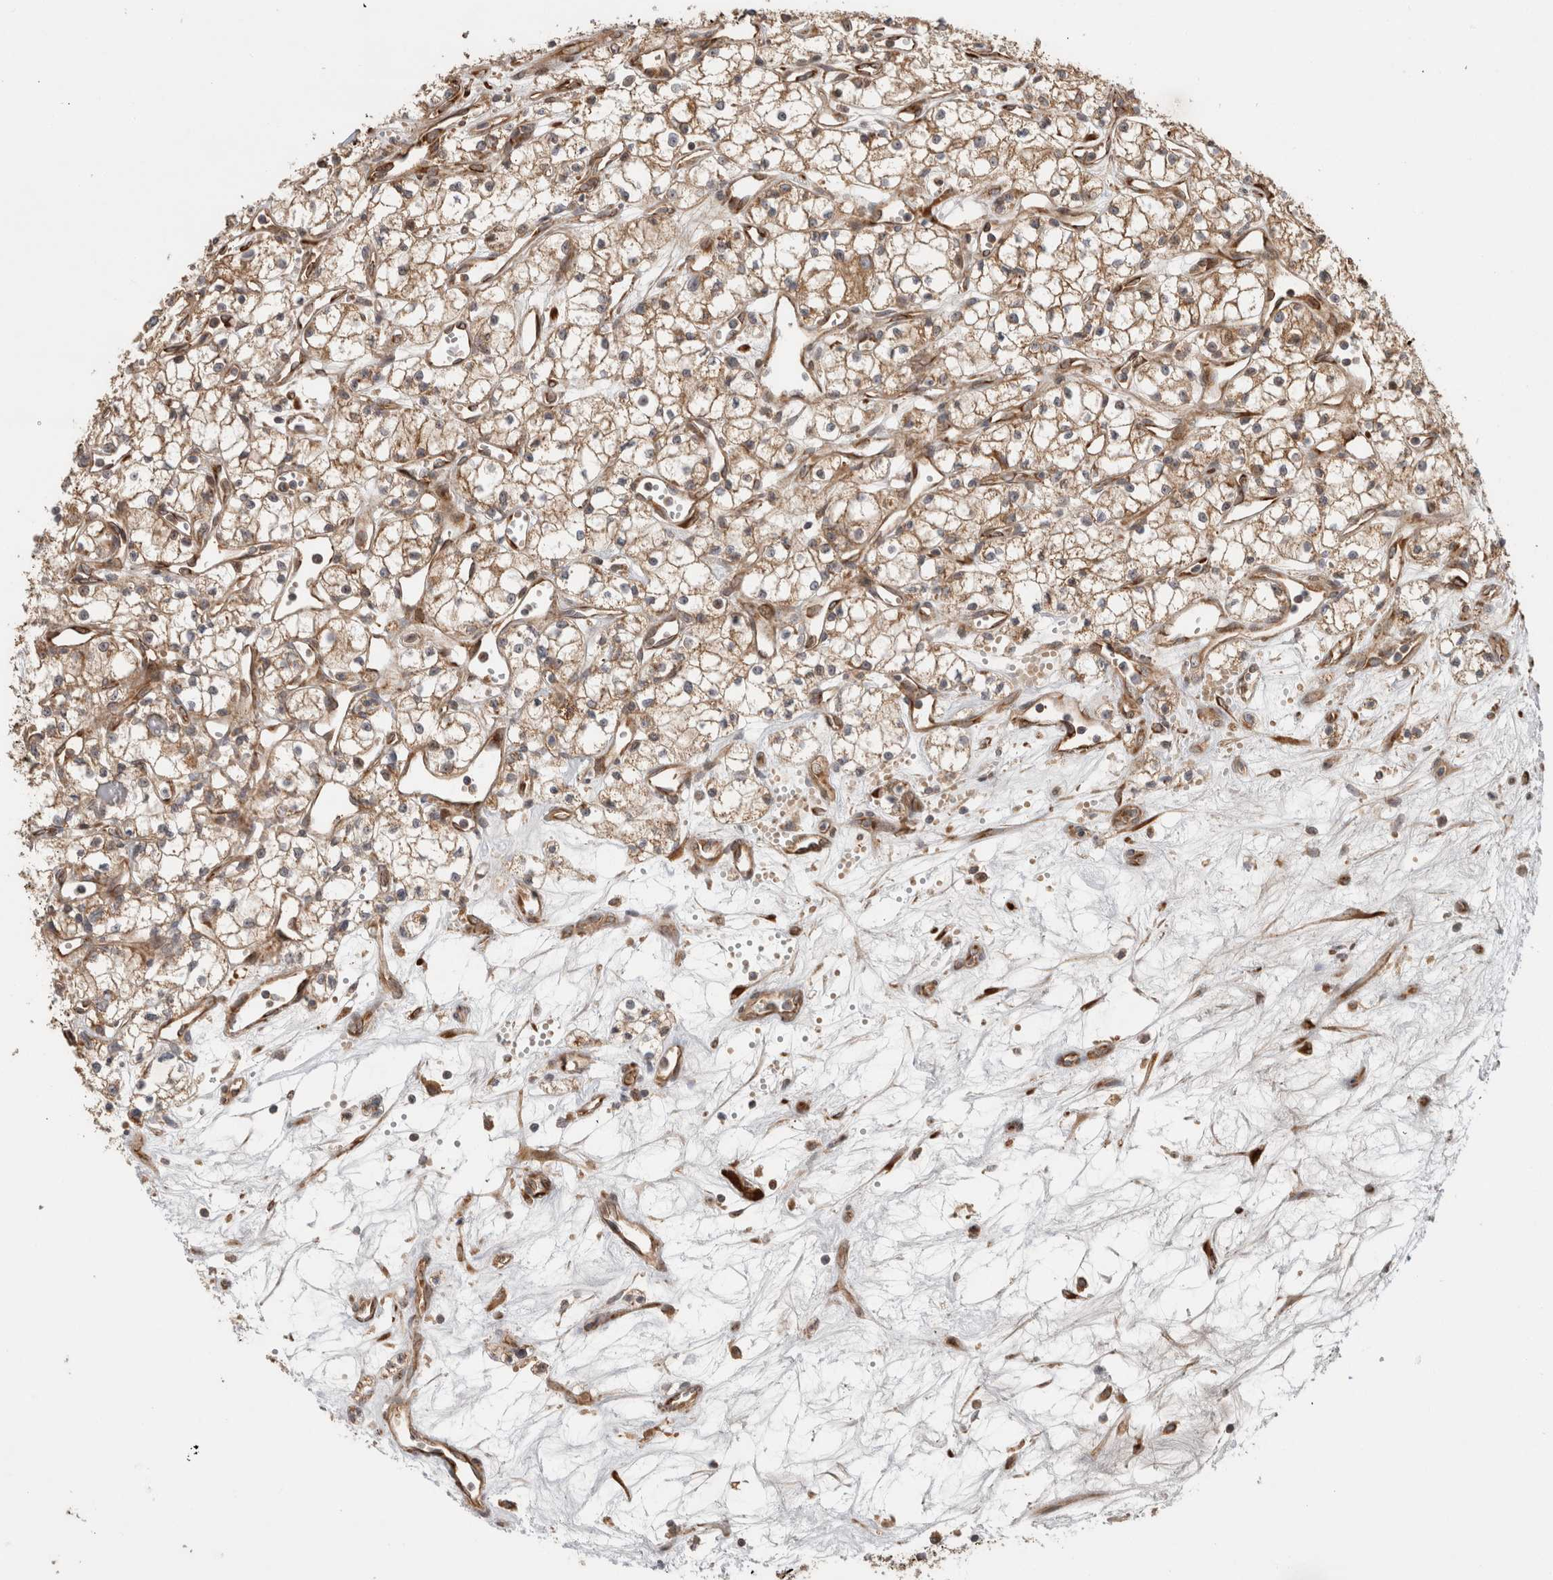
{"staining": {"intensity": "moderate", "quantity": ">75%", "location": "cytoplasmic/membranous"}, "tissue": "renal cancer", "cell_type": "Tumor cells", "image_type": "cancer", "snomed": [{"axis": "morphology", "description": "Adenocarcinoma, NOS"}, {"axis": "topography", "description": "Kidney"}], "caption": "High-magnification brightfield microscopy of renal cancer (adenocarcinoma) stained with DAB (3,3'-diaminobenzidine) (brown) and counterstained with hematoxylin (blue). tumor cells exhibit moderate cytoplasmic/membranous expression is appreciated in about>75% of cells.", "gene": "TUBD1", "patient": {"sex": "male", "age": 59}}